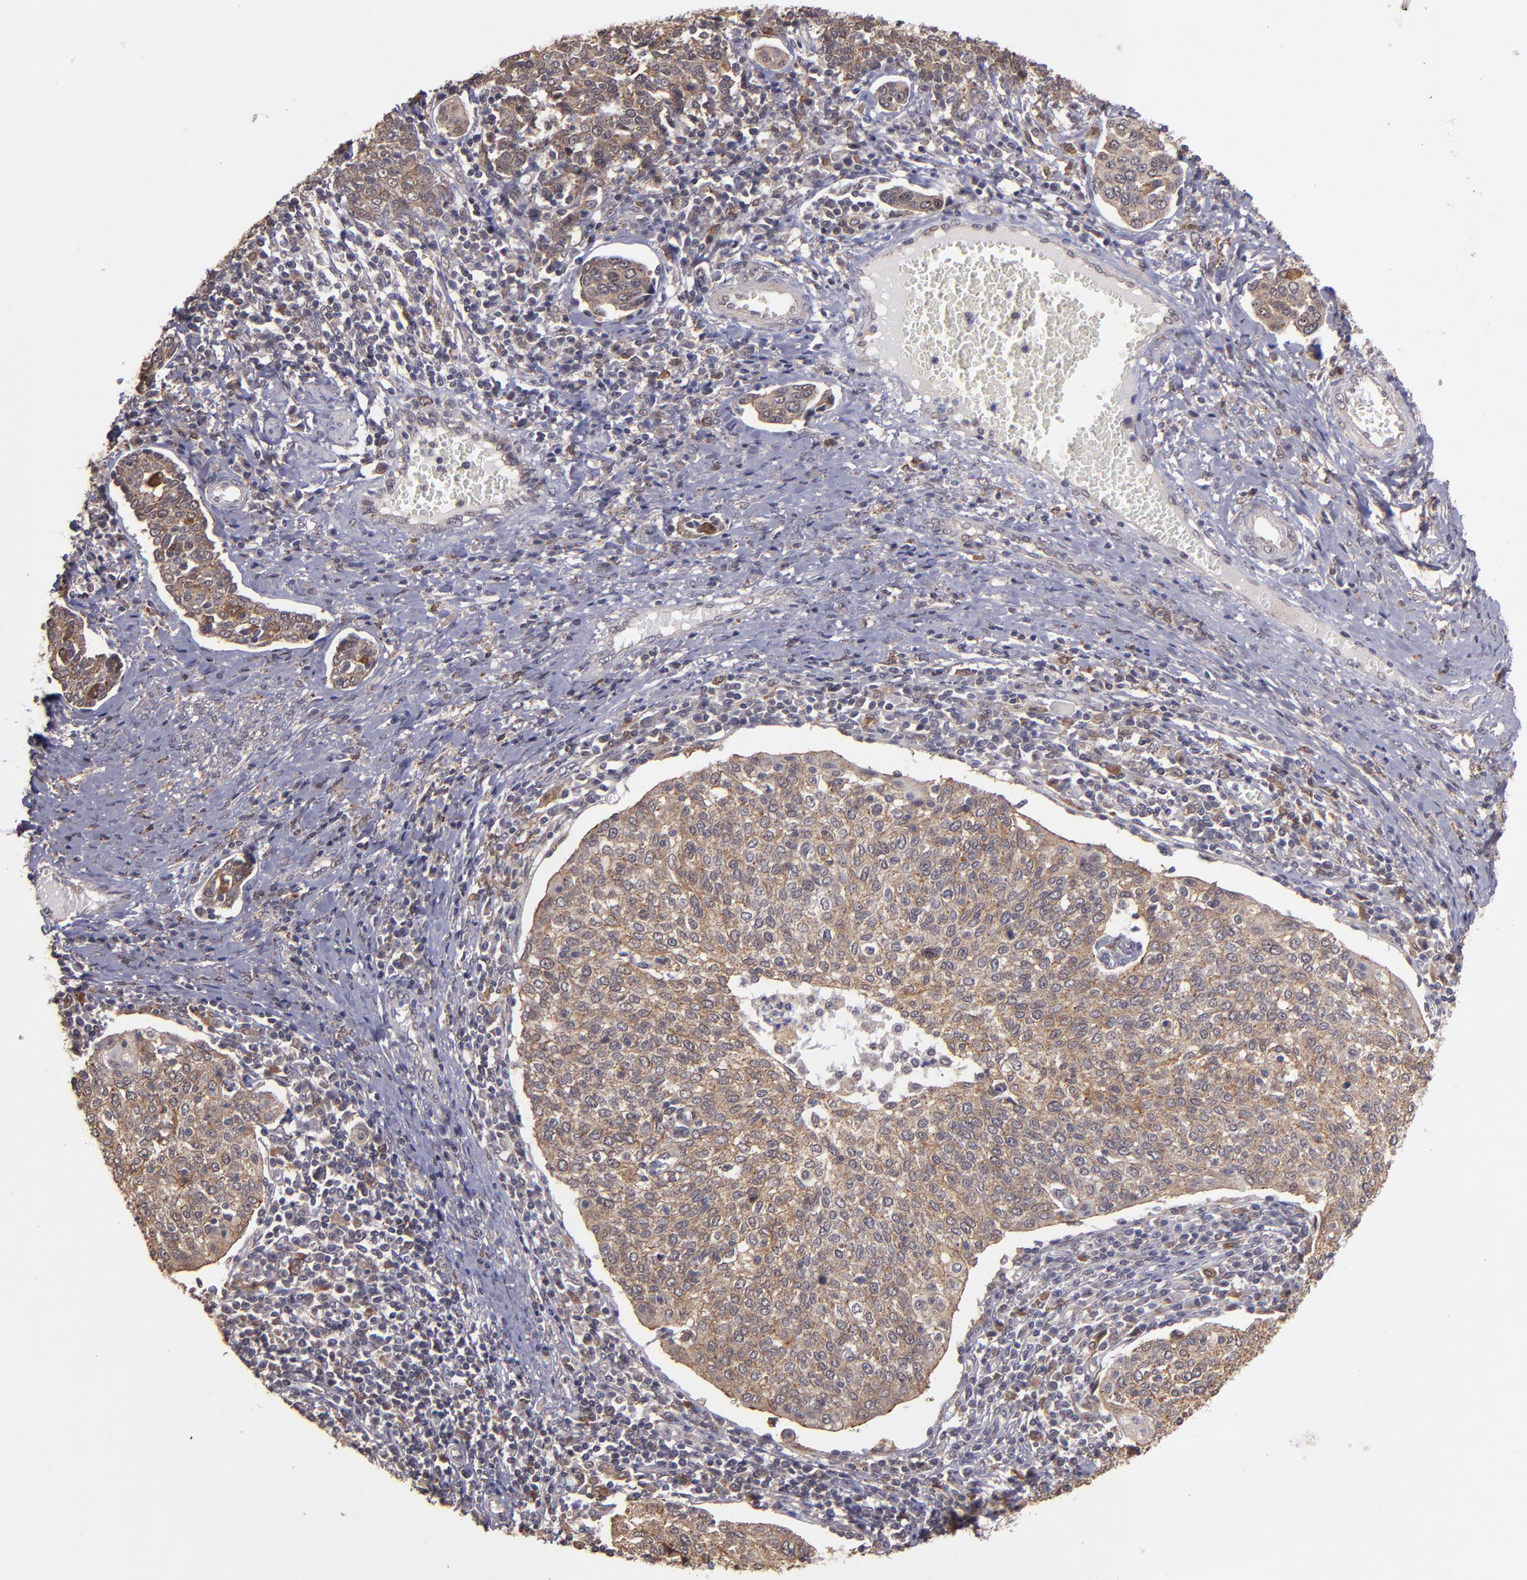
{"staining": {"intensity": "moderate", "quantity": "25%-75%", "location": "cytoplasmic/membranous"}, "tissue": "cervical cancer", "cell_type": "Tumor cells", "image_type": "cancer", "snomed": [{"axis": "morphology", "description": "Squamous cell carcinoma, NOS"}, {"axis": "topography", "description": "Cervix"}], "caption": "Tumor cells exhibit medium levels of moderate cytoplasmic/membranous staining in about 25%-75% of cells in human squamous cell carcinoma (cervical).", "gene": "SIPA1L1", "patient": {"sex": "female", "age": 40}}